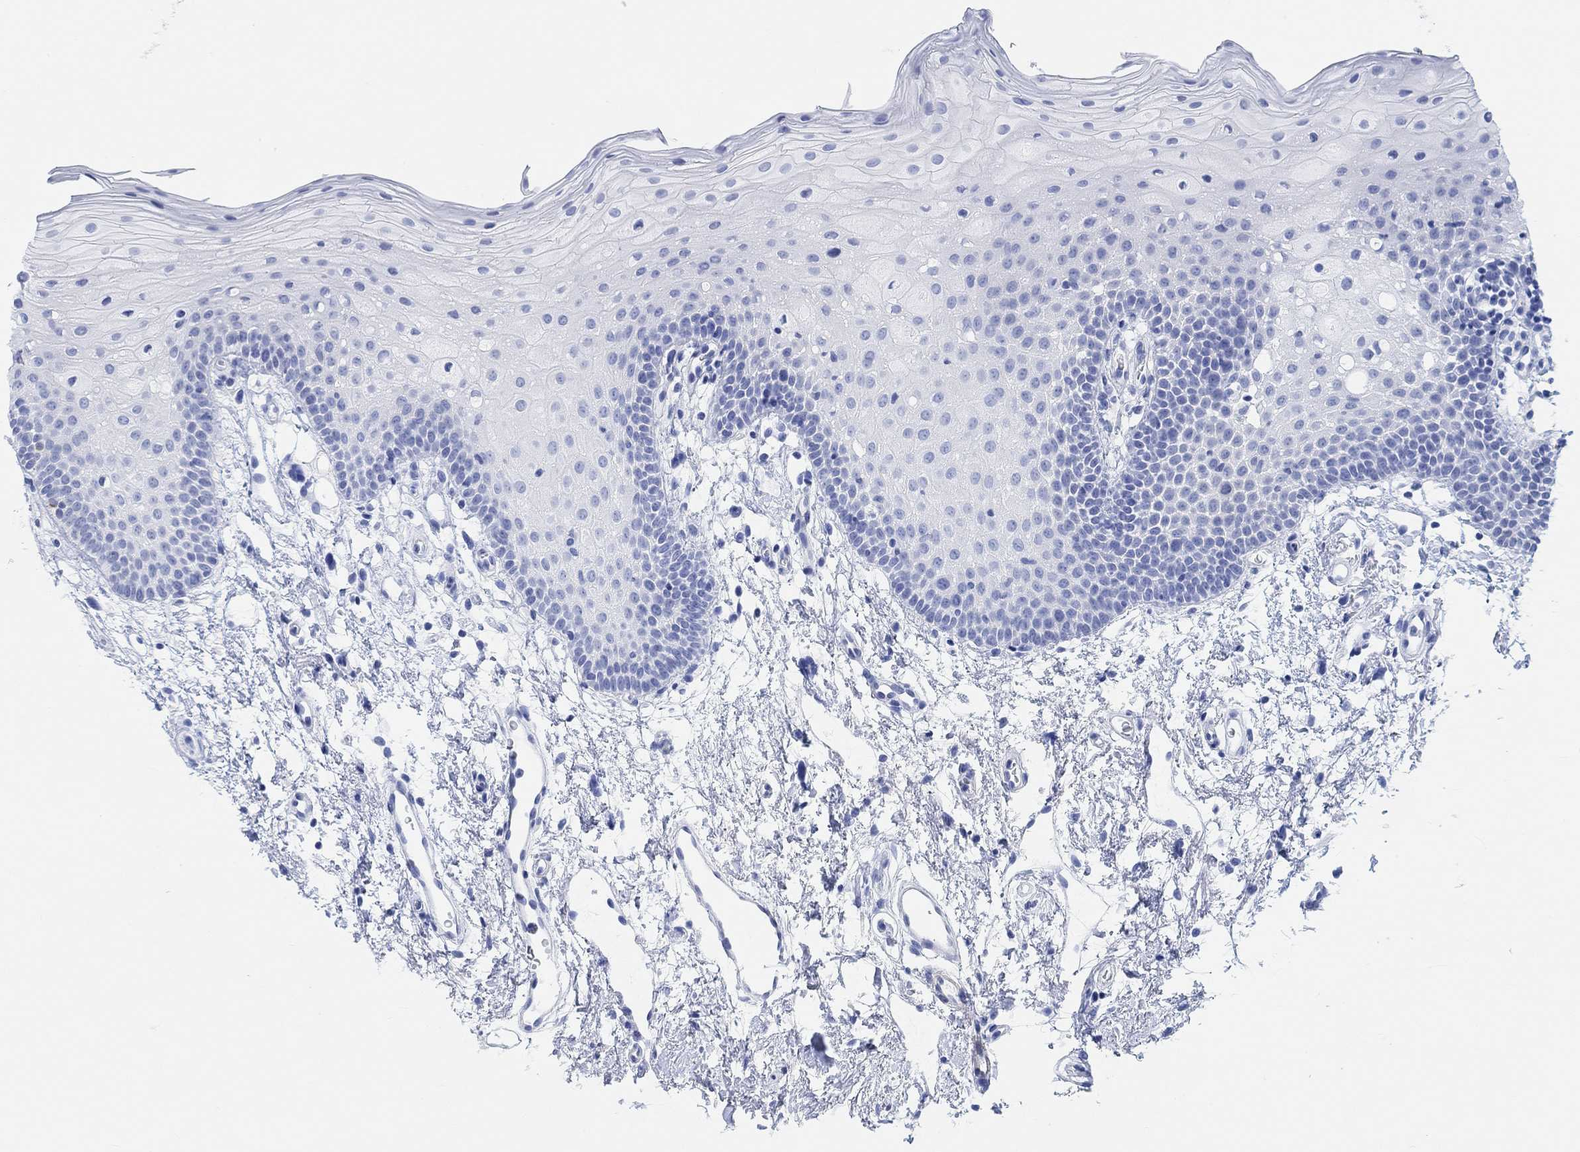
{"staining": {"intensity": "negative", "quantity": "none", "location": "none"}, "tissue": "oral mucosa", "cell_type": "Squamous epithelial cells", "image_type": "normal", "snomed": [{"axis": "morphology", "description": "Normal tissue, NOS"}, {"axis": "topography", "description": "Oral tissue"}, {"axis": "topography", "description": "Tounge, NOS"}], "caption": "Immunohistochemical staining of benign oral mucosa demonstrates no significant expression in squamous epithelial cells. (Brightfield microscopy of DAB (3,3'-diaminobenzidine) immunohistochemistry (IHC) at high magnification).", "gene": "ANKRD33", "patient": {"sex": "female", "age": 83}}